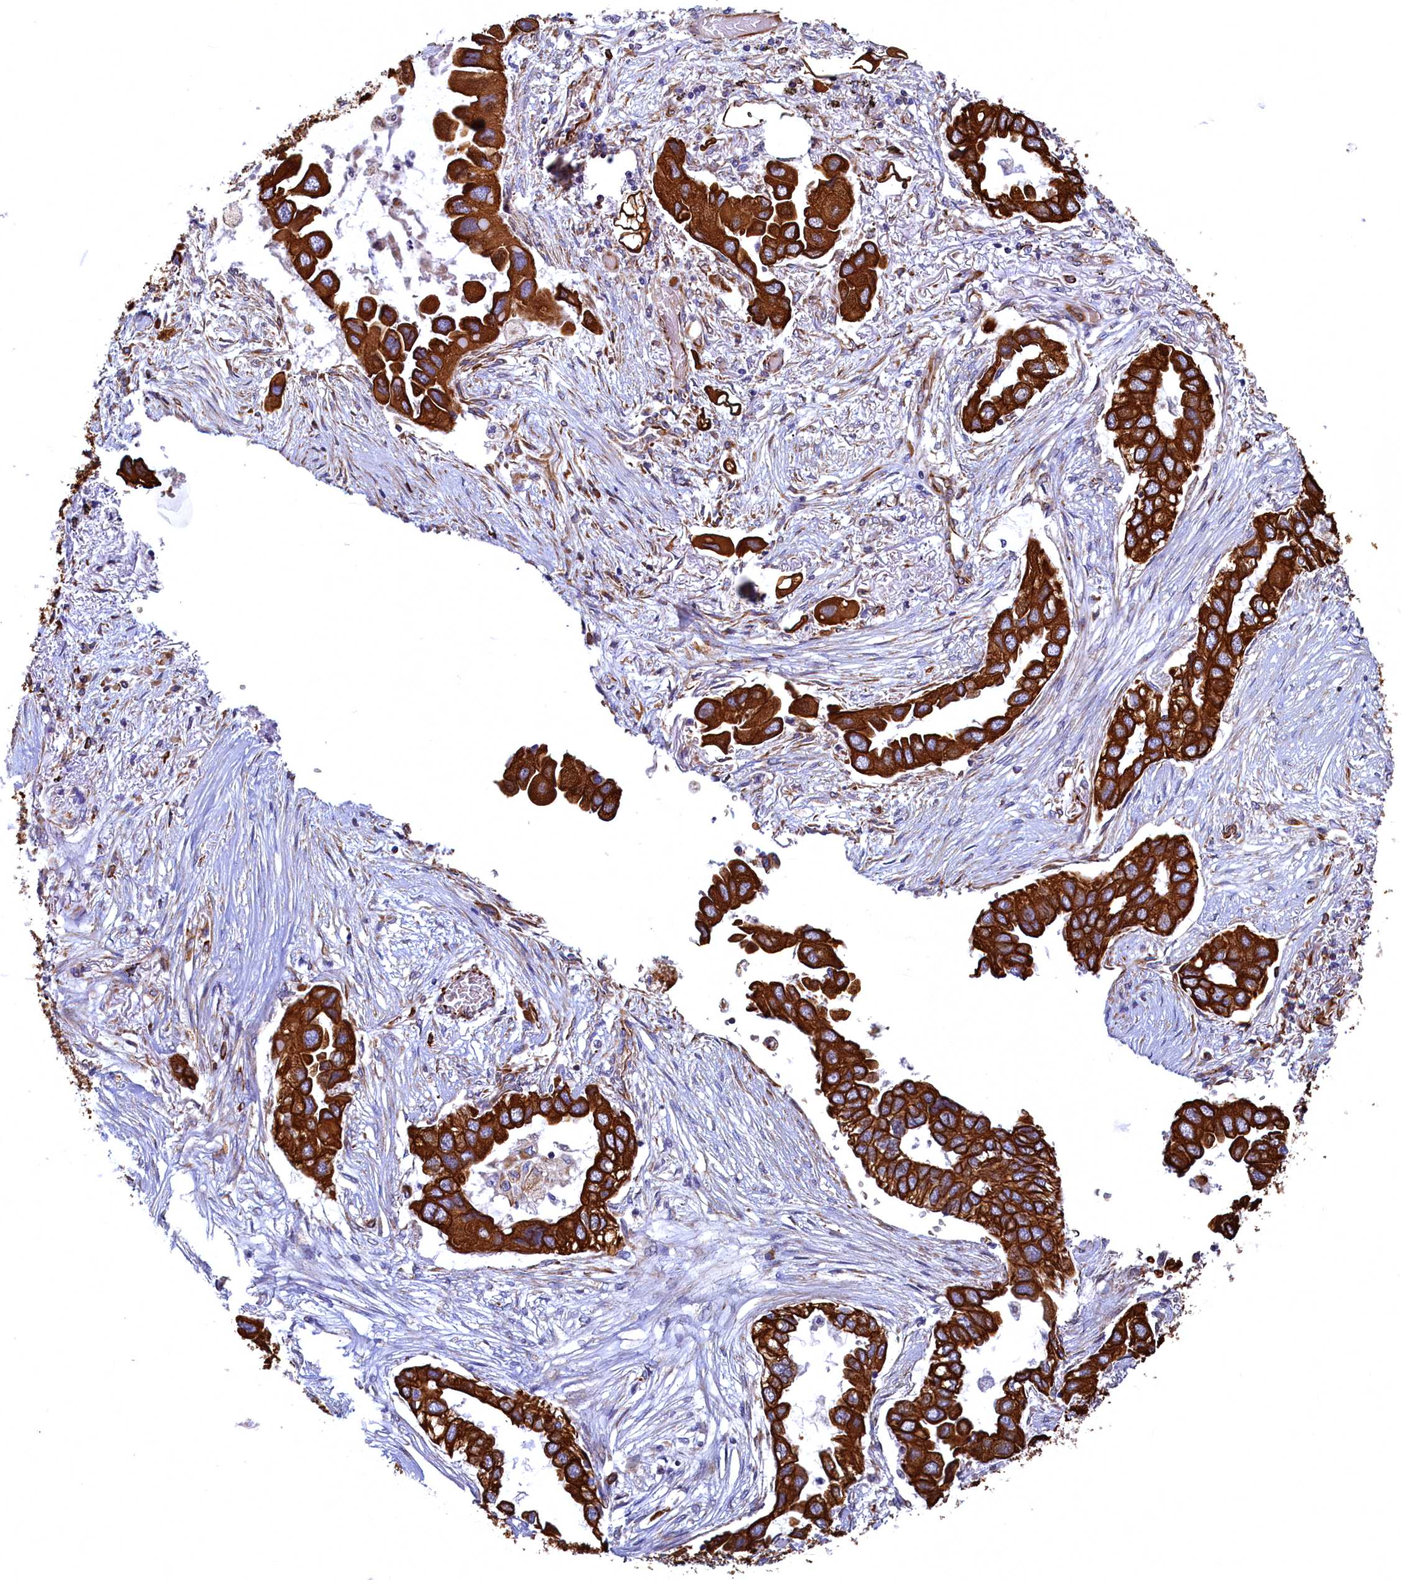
{"staining": {"intensity": "strong", "quantity": ">75%", "location": "cytoplasmic/membranous"}, "tissue": "lung cancer", "cell_type": "Tumor cells", "image_type": "cancer", "snomed": [{"axis": "morphology", "description": "Adenocarcinoma, NOS"}, {"axis": "topography", "description": "Lung"}], "caption": "Lung cancer (adenocarcinoma) tissue demonstrates strong cytoplasmic/membranous staining in approximately >75% of tumor cells, visualized by immunohistochemistry.", "gene": "LRRC57", "patient": {"sex": "female", "age": 76}}